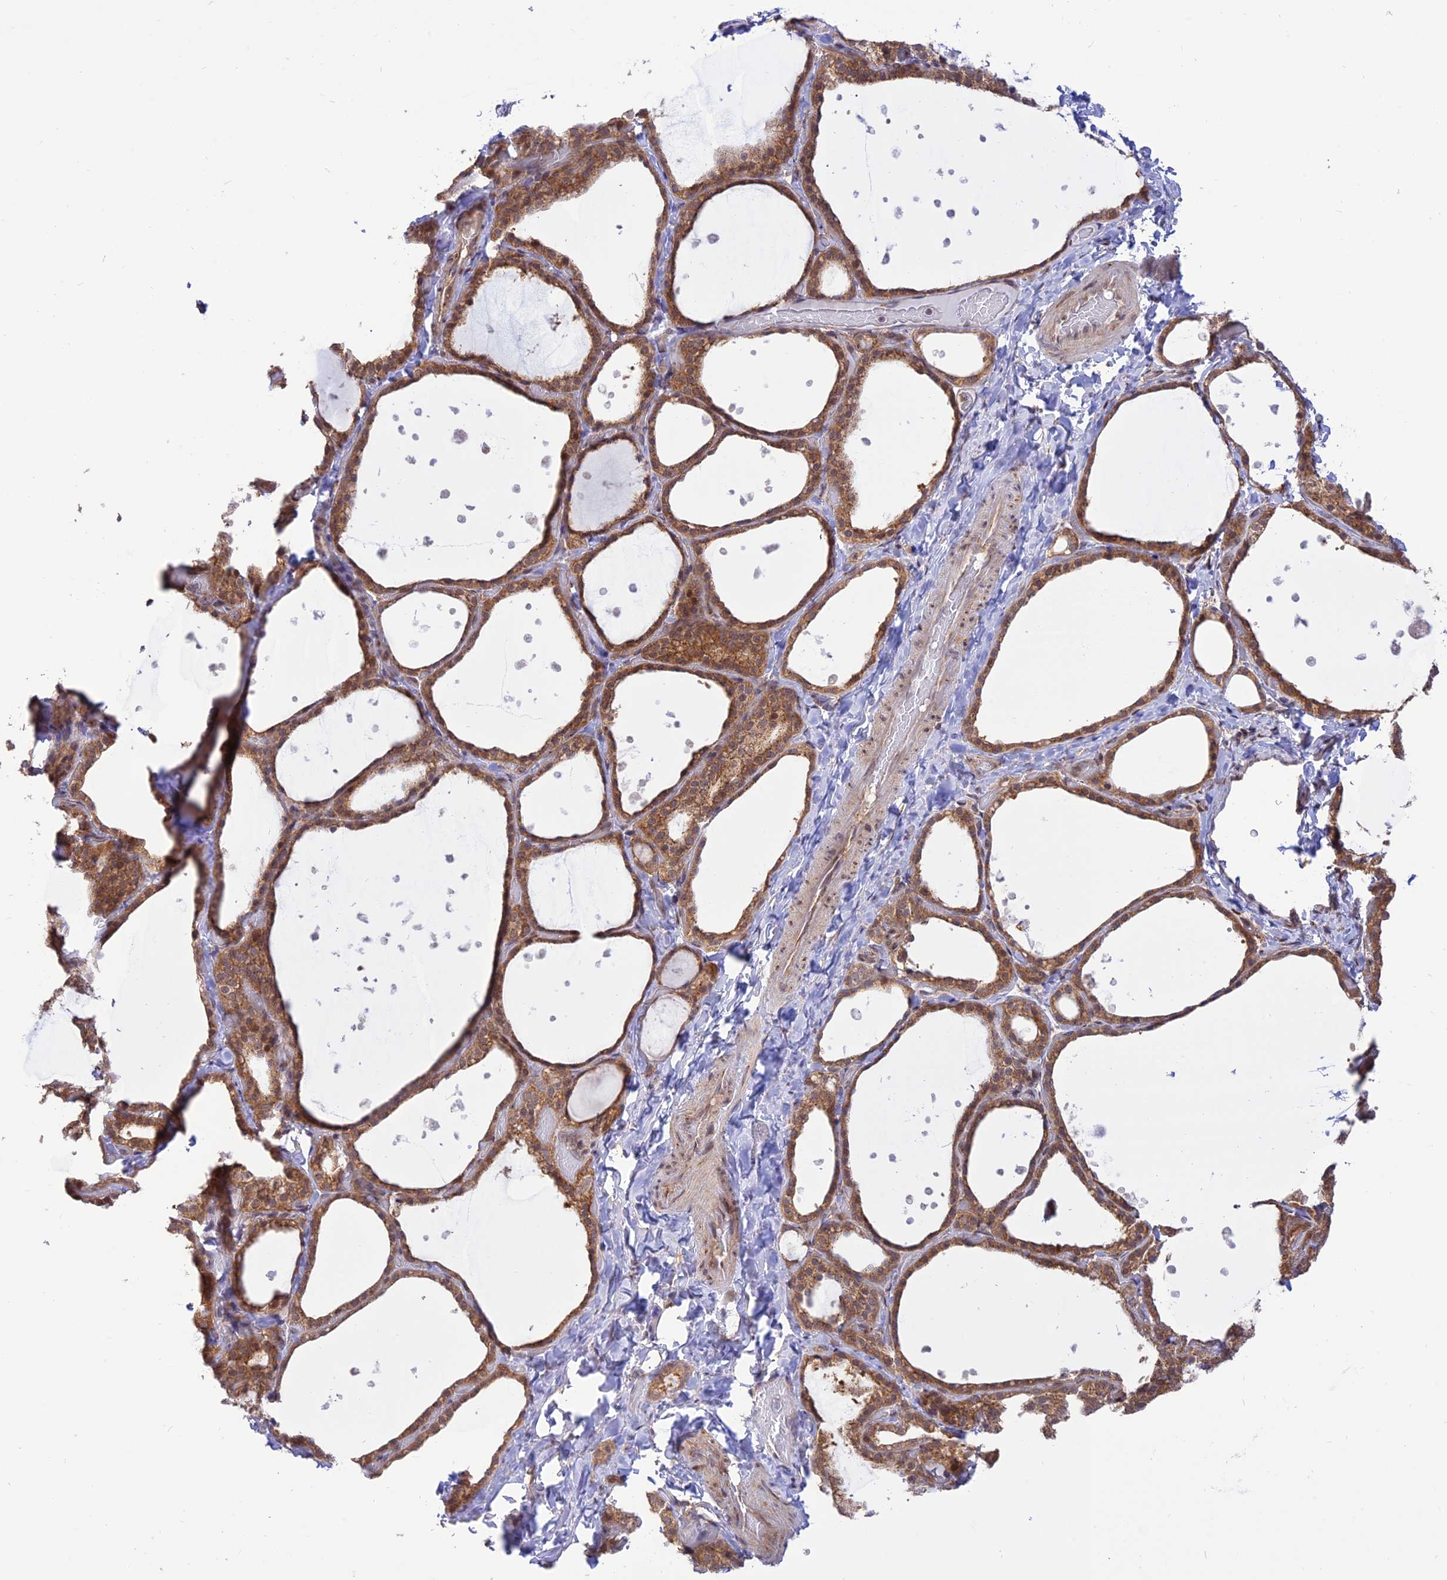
{"staining": {"intensity": "moderate", "quantity": ">75%", "location": "cytoplasmic/membranous"}, "tissue": "thyroid gland", "cell_type": "Glandular cells", "image_type": "normal", "snomed": [{"axis": "morphology", "description": "Normal tissue, NOS"}, {"axis": "topography", "description": "Thyroid gland"}], "caption": "Immunohistochemistry histopathology image of benign thyroid gland: thyroid gland stained using immunohistochemistry (IHC) demonstrates medium levels of moderate protein expression localized specifically in the cytoplasmic/membranous of glandular cells, appearing as a cytoplasmic/membranous brown color.", "gene": "GOLGA3", "patient": {"sex": "female", "age": 44}}